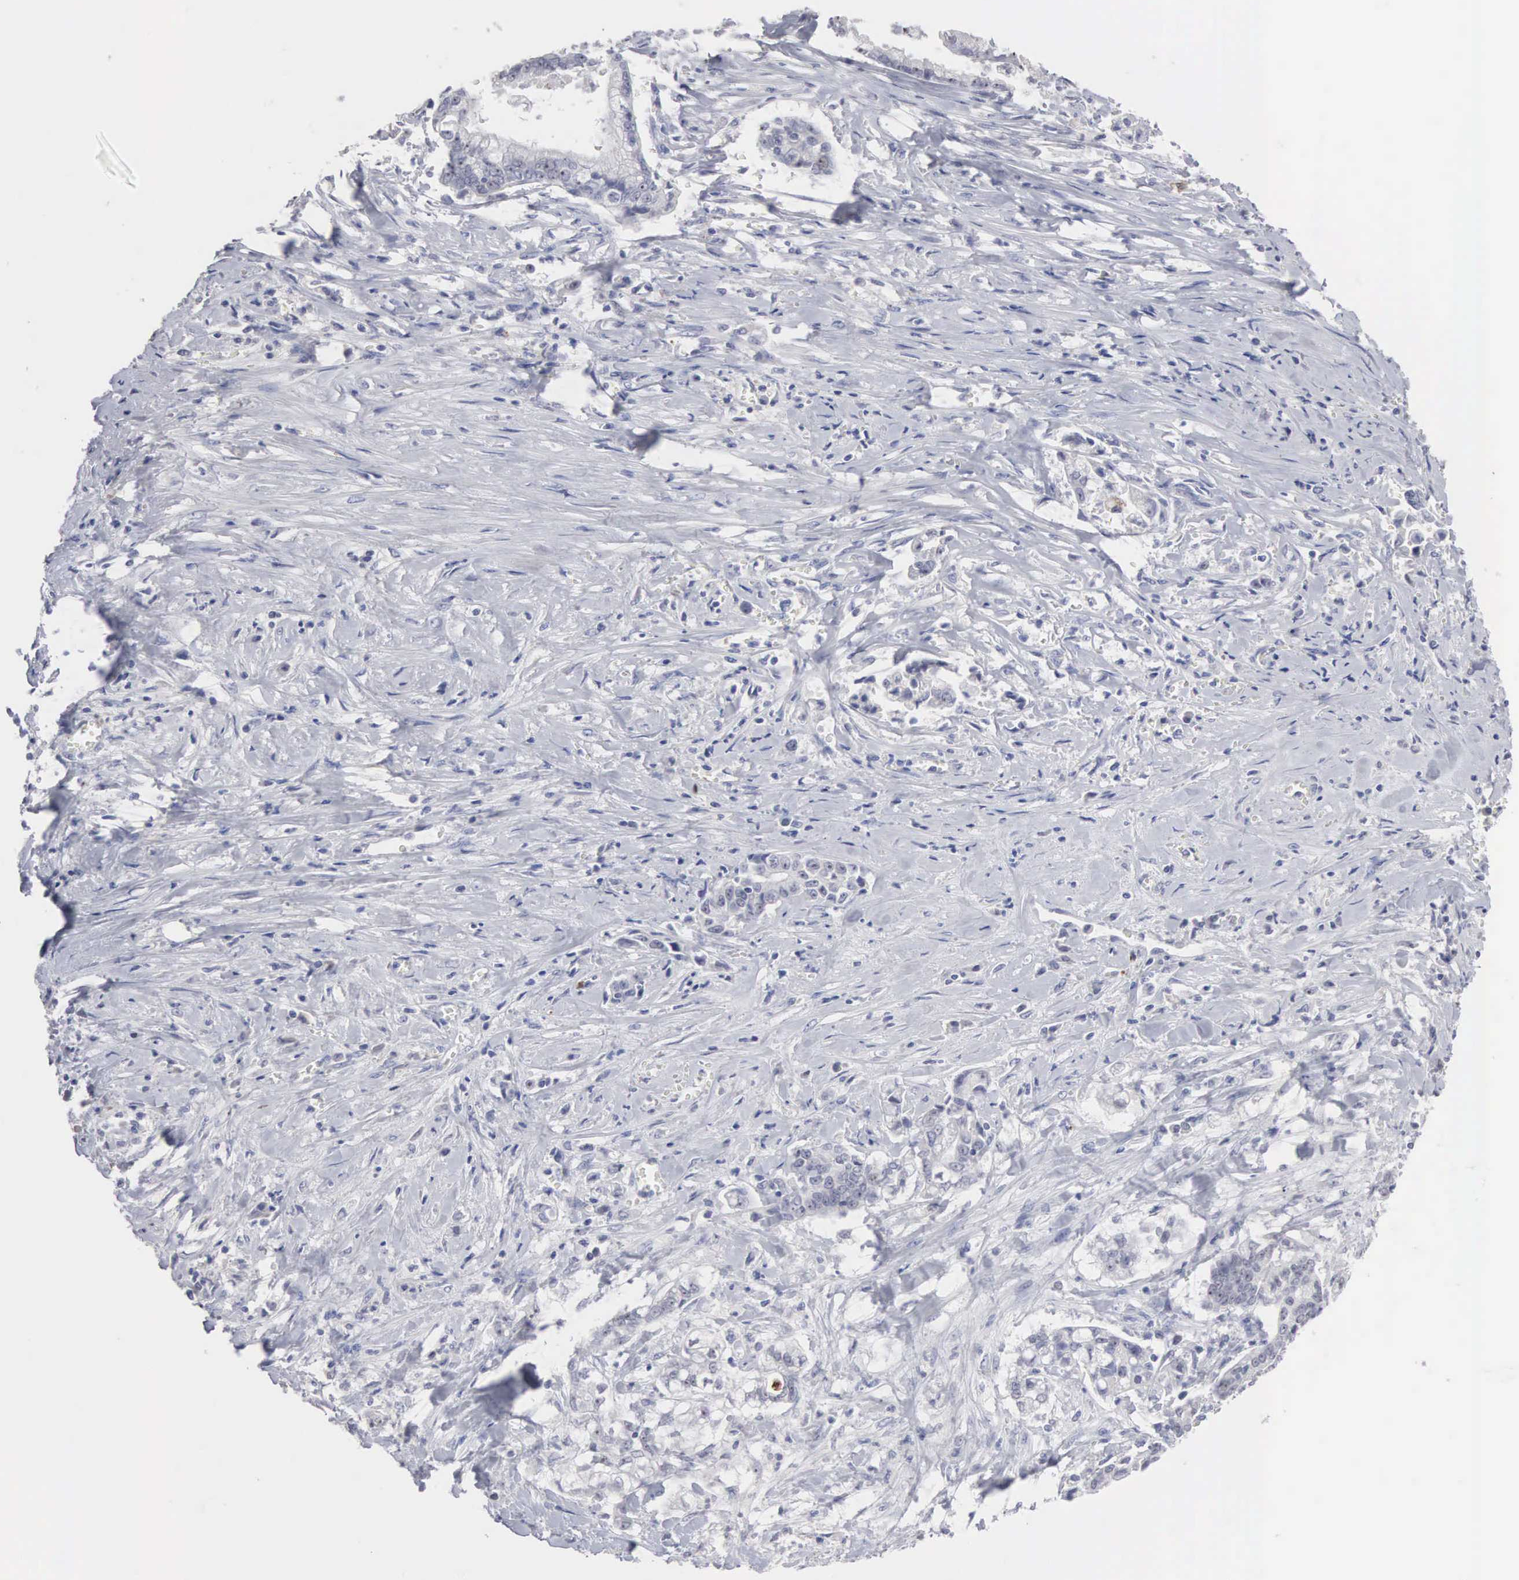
{"staining": {"intensity": "negative", "quantity": "none", "location": "none"}, "tissue": "liver cancer", "cell_type": "Tumor cells", "image_type": "cancer", "snomed": [{"axis": "morphology", "description": "Cholangiocarcinoma"}, {"axis": "topography", "description": "Liver"}], "caption": "This is an IHC image of liver cancer (cholangiocarcinoma). There is no staining in tumor cells.", "gene": "ACOT4", "patient": {"sex": "male", "age": 57}}